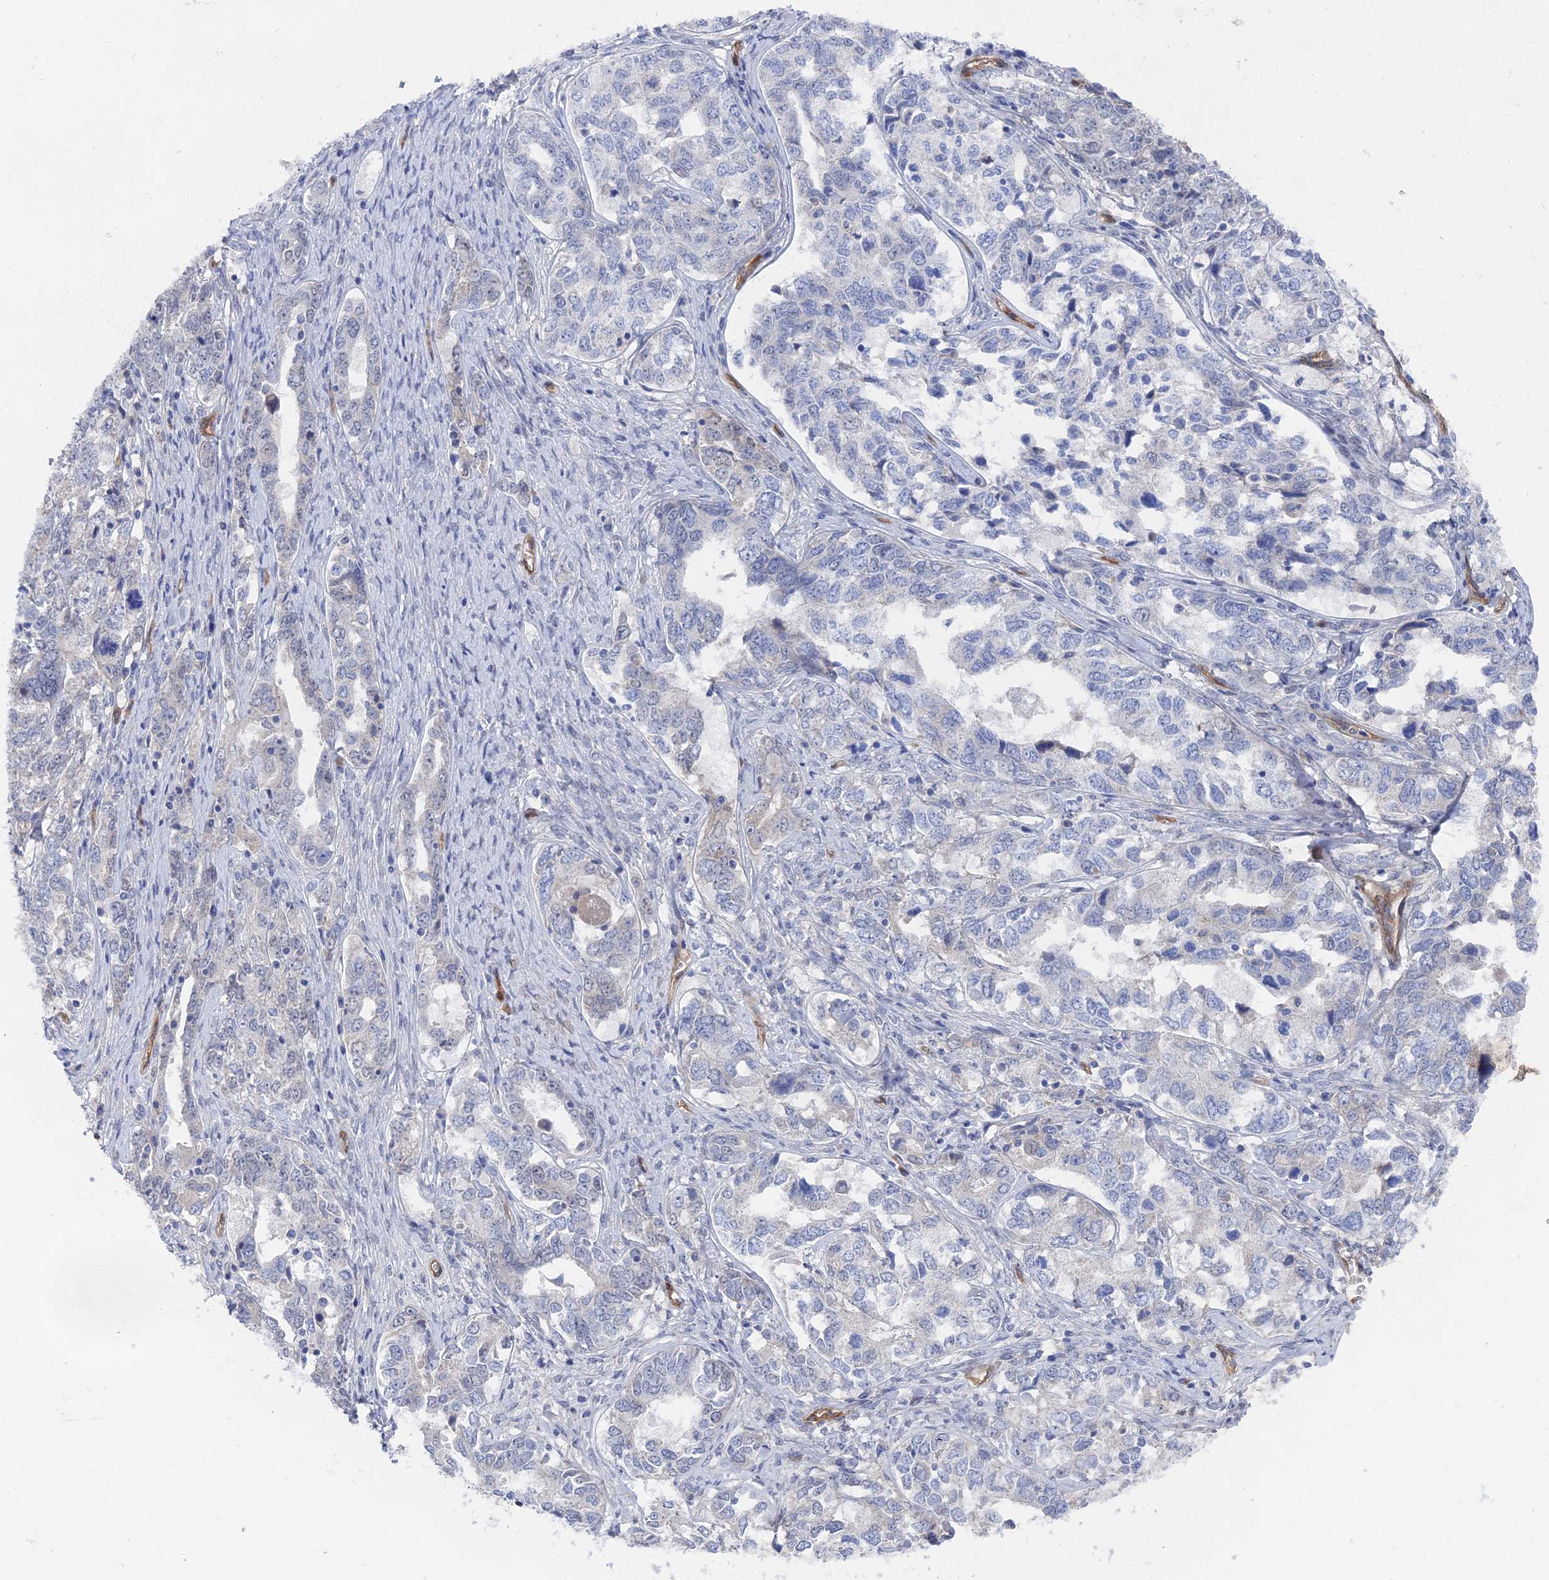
{"staining": {"intensity": "negative", "quantity": "none", "location": "none"}, "tissue": "ovarian cancer", "cell_type": "Tumor cells", "image_type": "cancer", "snomed": [{"axis": "morphology", "description": "Carcinoma, endometroid"}, {"axis": "topography", "description": "Ovary"}], "caption": "Protein analysis of ovarian cancer demonstrates no significant staining in tumor cells.", "gene": "ARAP3", "patient": {"sex": "female", "age": 62}}